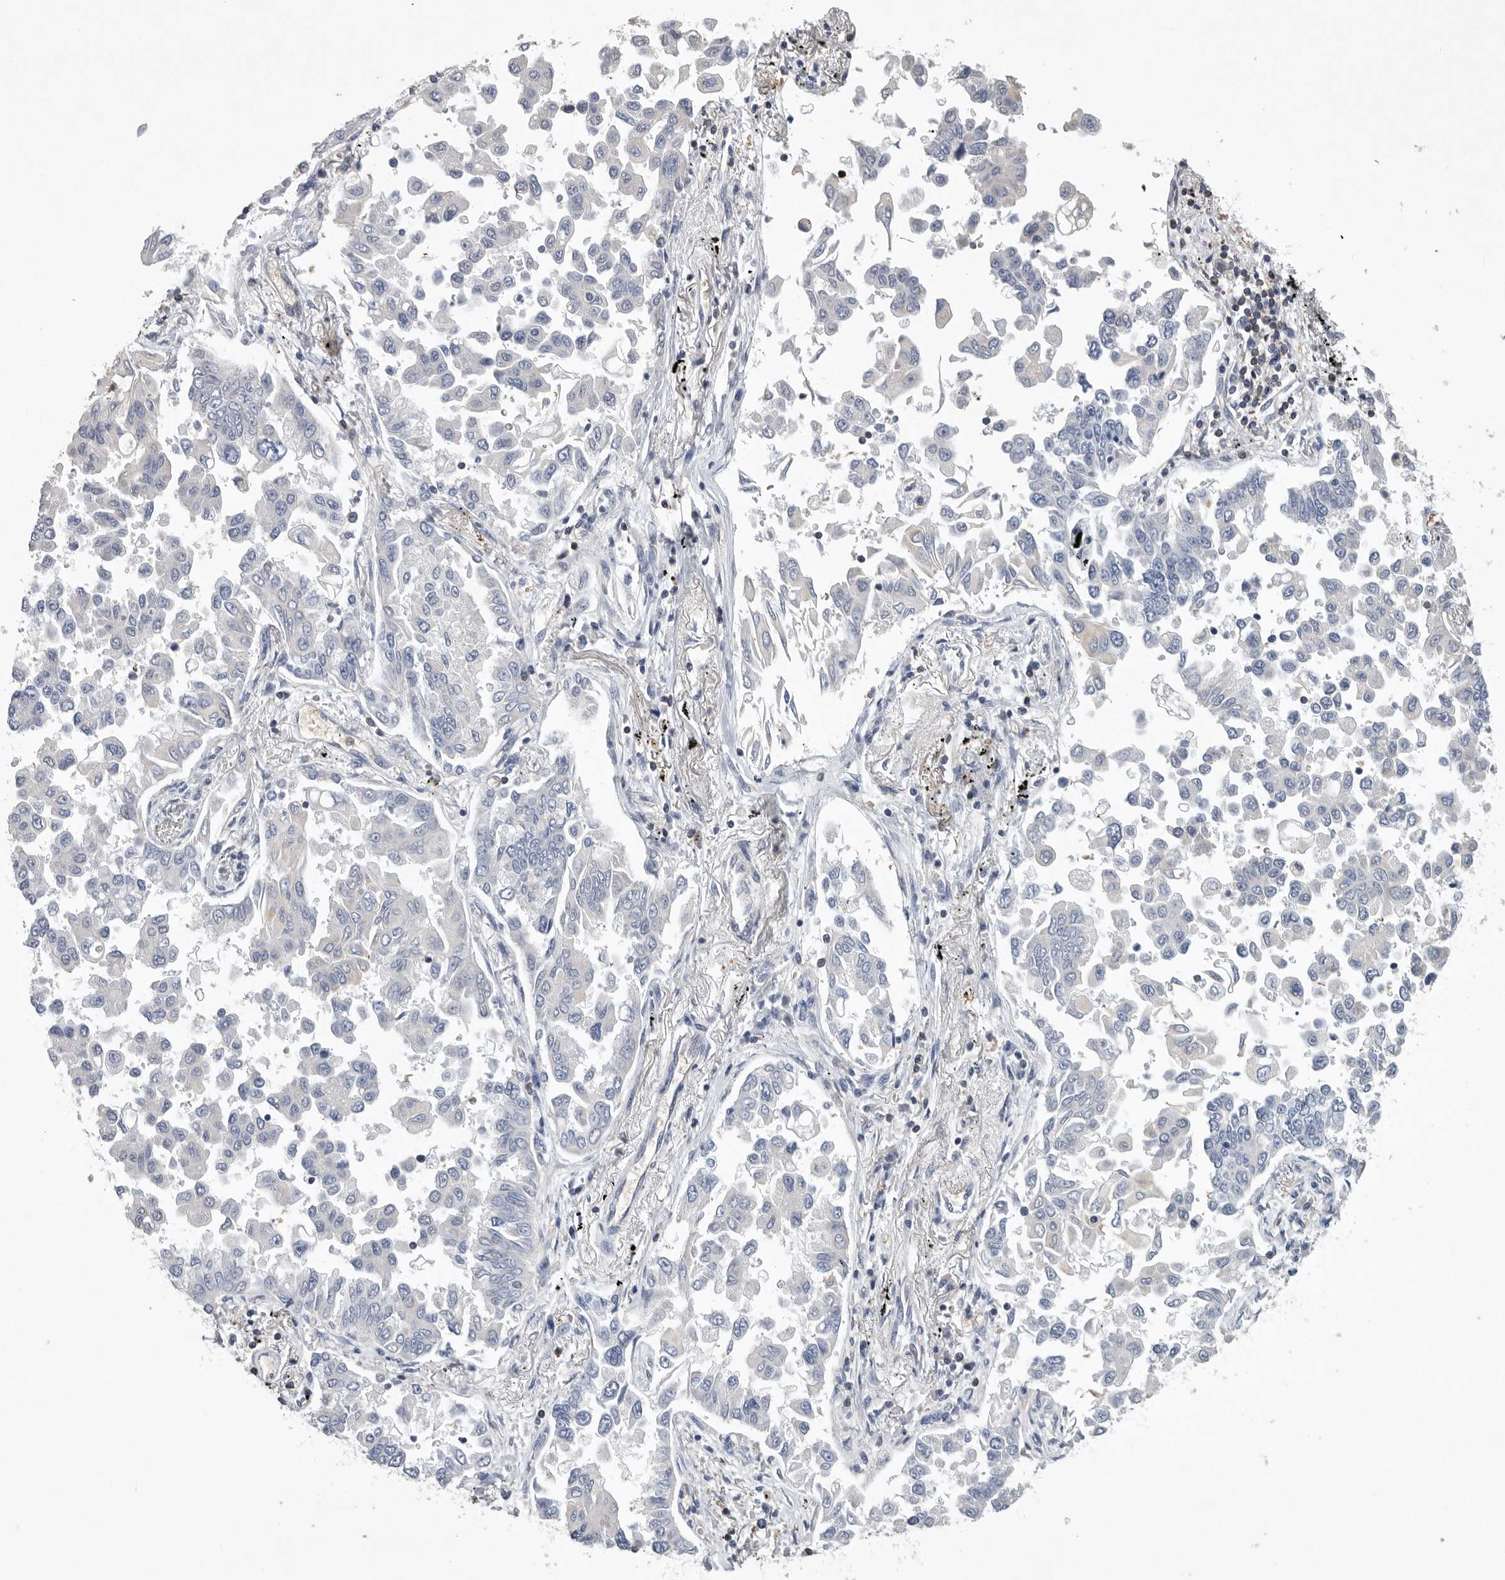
{"staining": {"intensity": "negative", "quantity": "none", "location": "none"}, "tissue": "lung cancer", "cell_type": "Tumor cells", "image_type": "cancer", "snomed": [{"axis": "morphology", "description": "Adenocarcinoma, NOS"}, {"axis": "topography", "description": "Lung"}], "caption": "The photomicrograph shows no staining of tumor cells in adenocarcinoma (lung).", "gene": "PDCD4", "patient": {"sex": "female", "age": 67}}